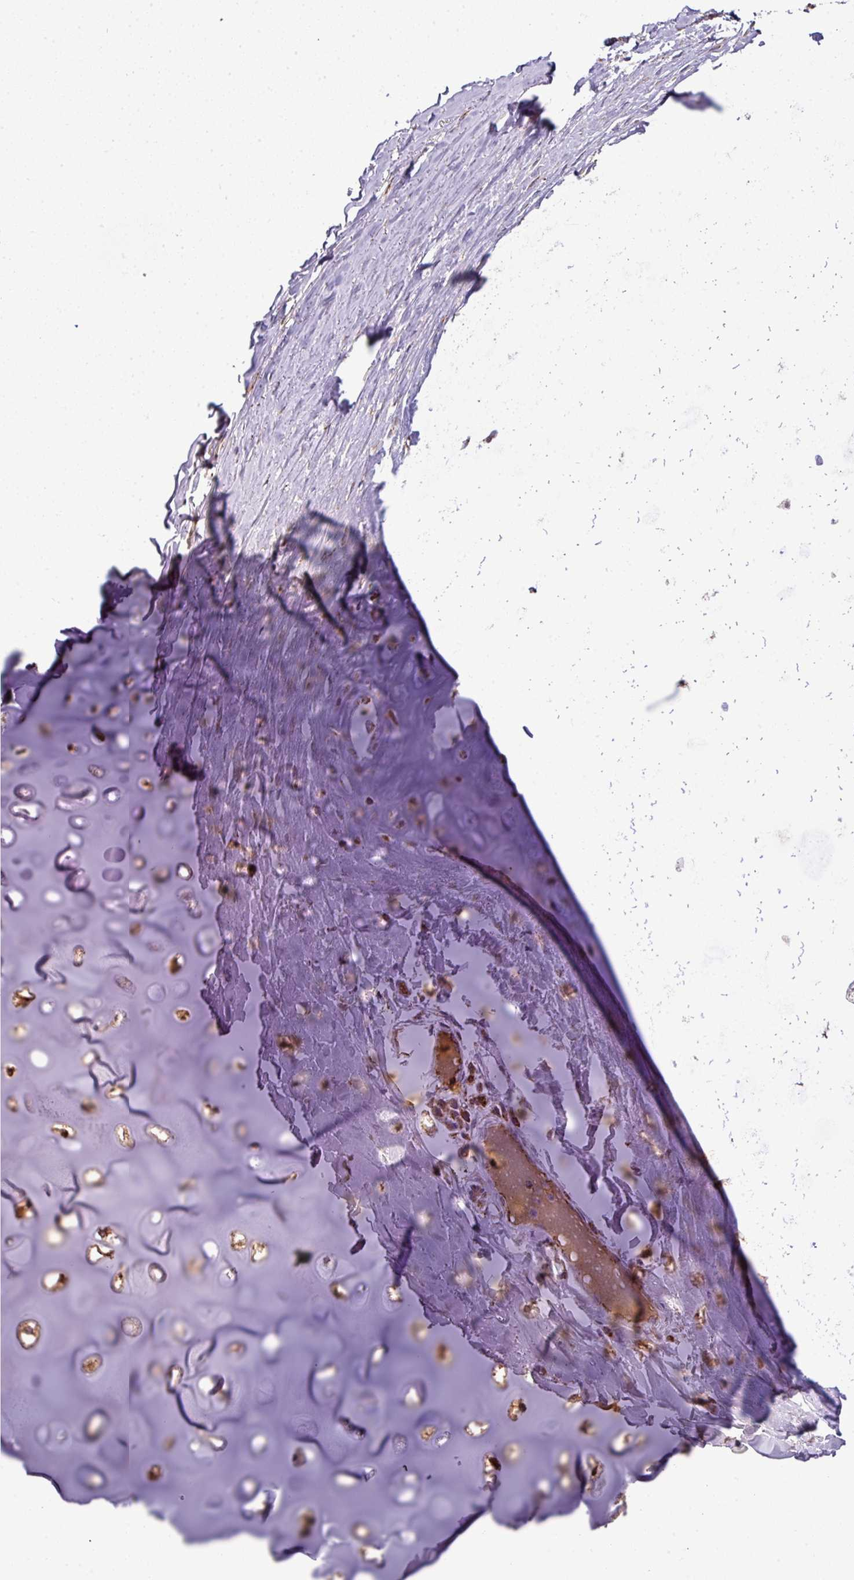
{"staining": {"intensity": "strong", "quantity": ">75%", "location": "cytoplasmic/membranous"}, "tissue": "soft tissue", "cell_type": "Chondrocytes", "image_type": "normal", "snomed": [{"axis": "morphology", "description": "Normal tissue, NOS"}, {"axis": "topography", "description": "Cartilage tissue"}, {"axis": "topography", "description": "Bronchus"}], "caption": "Brown immunohistochemical staining in benign human soft tissue reveals strong cytoplasmic/membranous expression in approximately >75% of chondrocytes. (DAB (3,3'-diaminobenzidine) IHC, brown staining for protein, blue staining for nuclei).", "gene": "PRELID3B", "patient": {"sex": "male", "age": 56}}